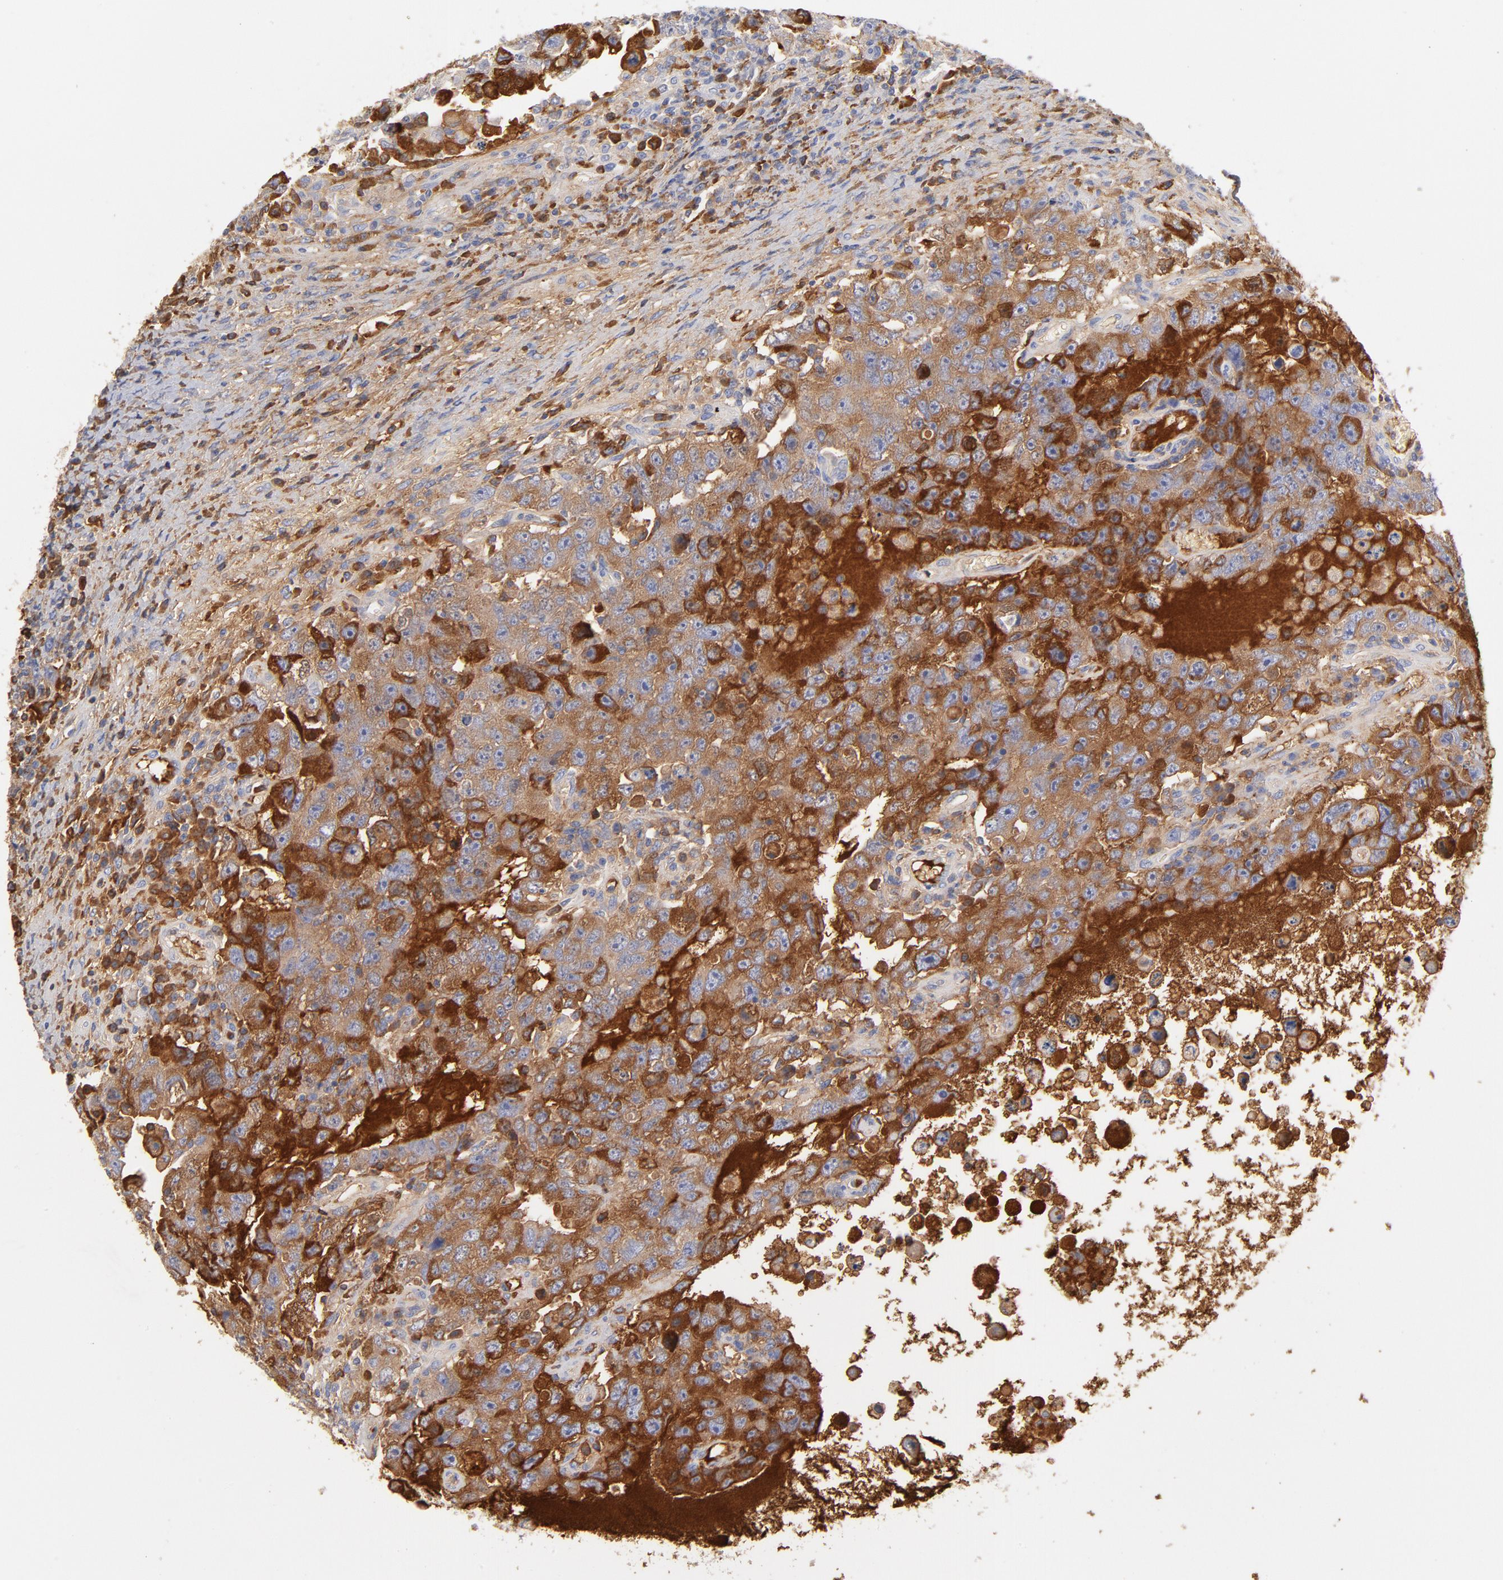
{"staining": {"intensity": "moderate", "quantity": ">75%", "location": "cytoplasmic/membranous"}, "tissue": "testis cancer", "cell_type": "Tumor cells", "image_type": "cancer", "snomed": [{"axis": "morphology", "description": "Carcinoma, Embryonal, NOS"}, {"axis": "topography", "description": "Testis"}], "caption": "This is a photomicrograph of immunohistochemistry staining of embryonal carcinoma (testis), which shows moderate expression in the cytoplasmic/membranous of tumor cells.", "gene": "C3", "patient": {"sex": "male", "age": 26}}